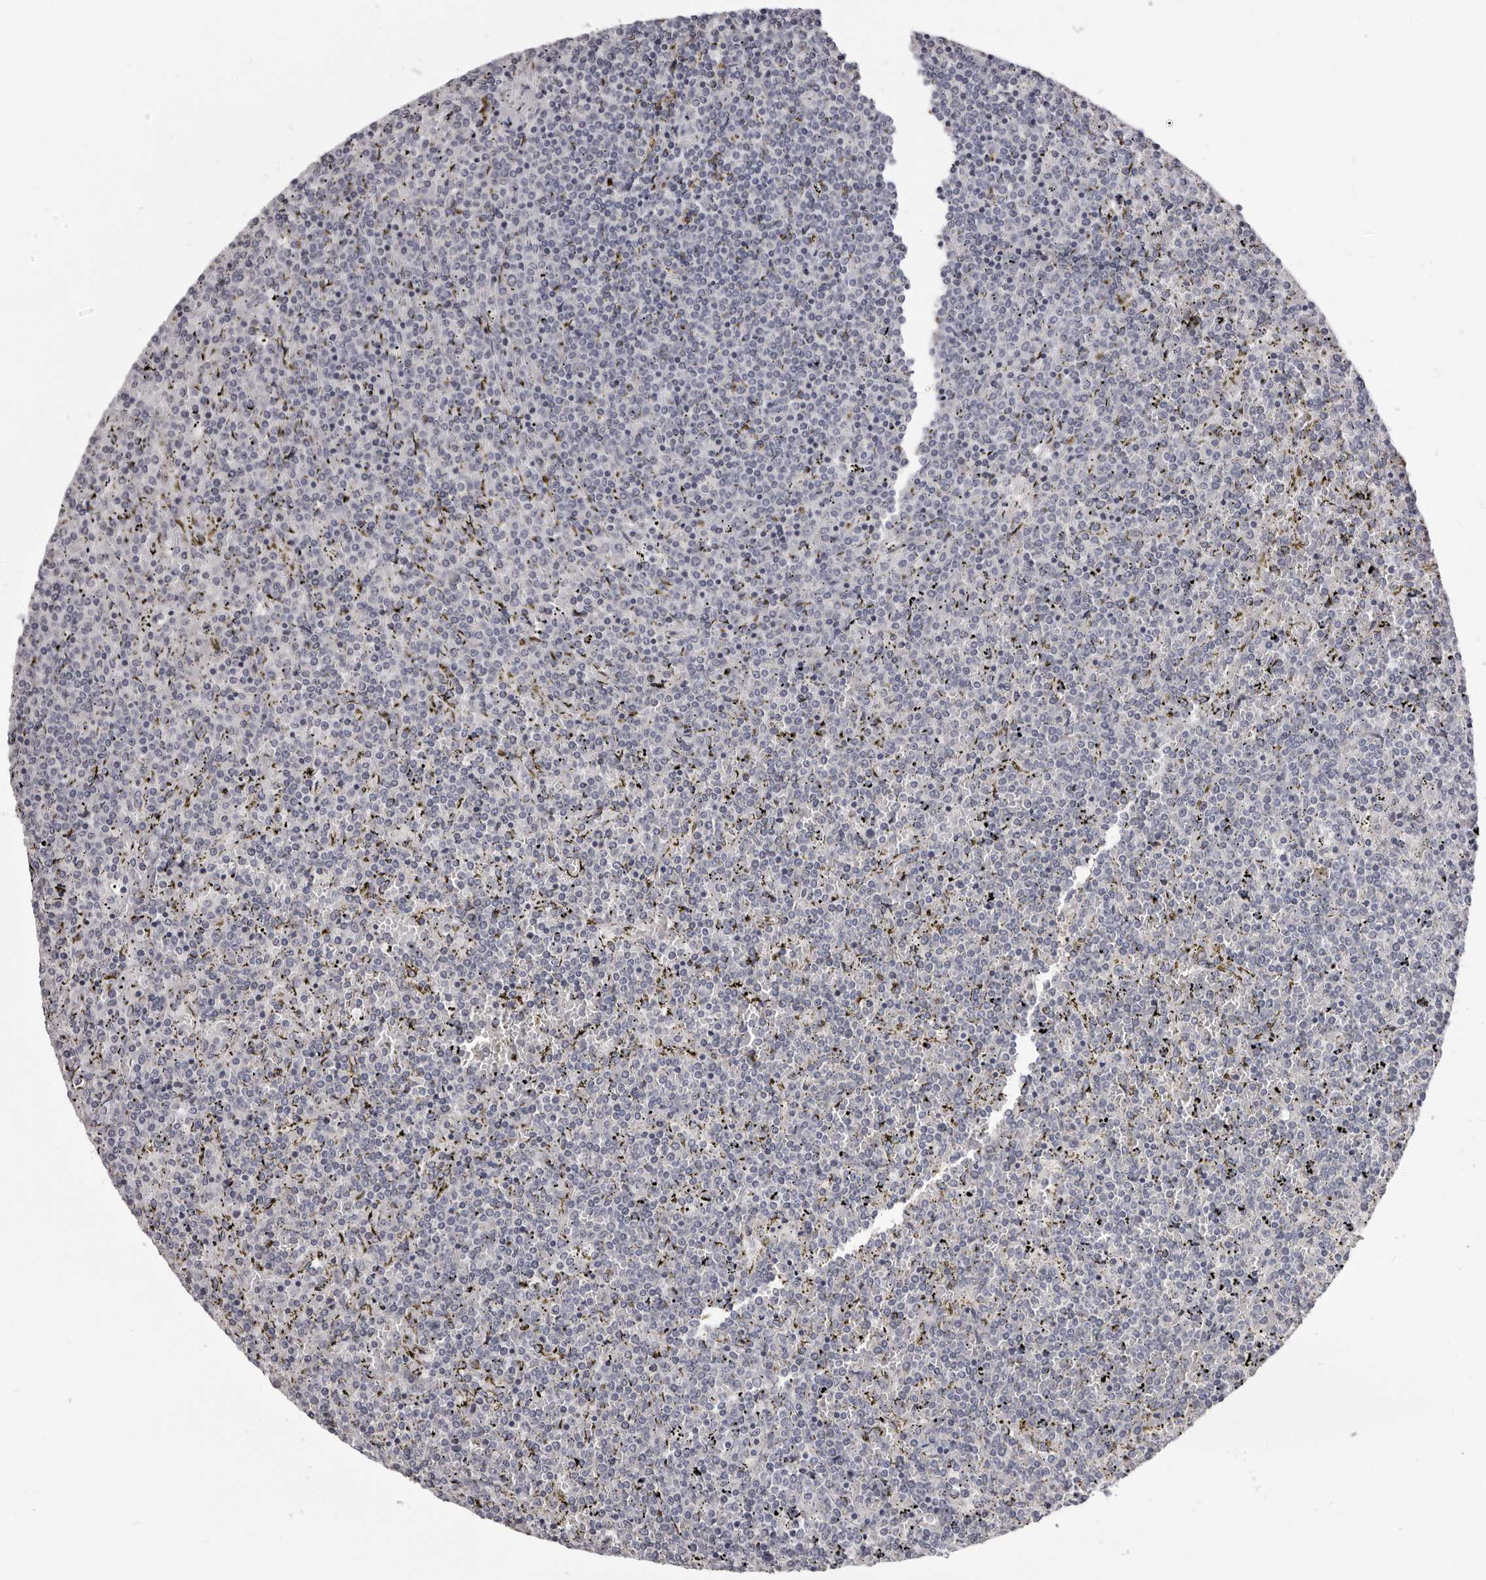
{"staining": {"intensity": "negative", "quantity": "none", "location": "none"}, "tissue": "lymphoma", "cell_type": "Tumor cells", "image_type": "cancer", "snomed": [{"axis": "morphology", "description": "Malignant lymphoma, non-Hodgkin's type, Low grade"}, {"axis": "topography", "description": "Spleen"}], "caption": "Immunohistochemistry (IHC) of malignant lymphoma, non-Hodgkin's type (low-grade) displays no staining in tumor cells.", "gene": "CGN", "patient": {"sex": "female", "age": 19}}